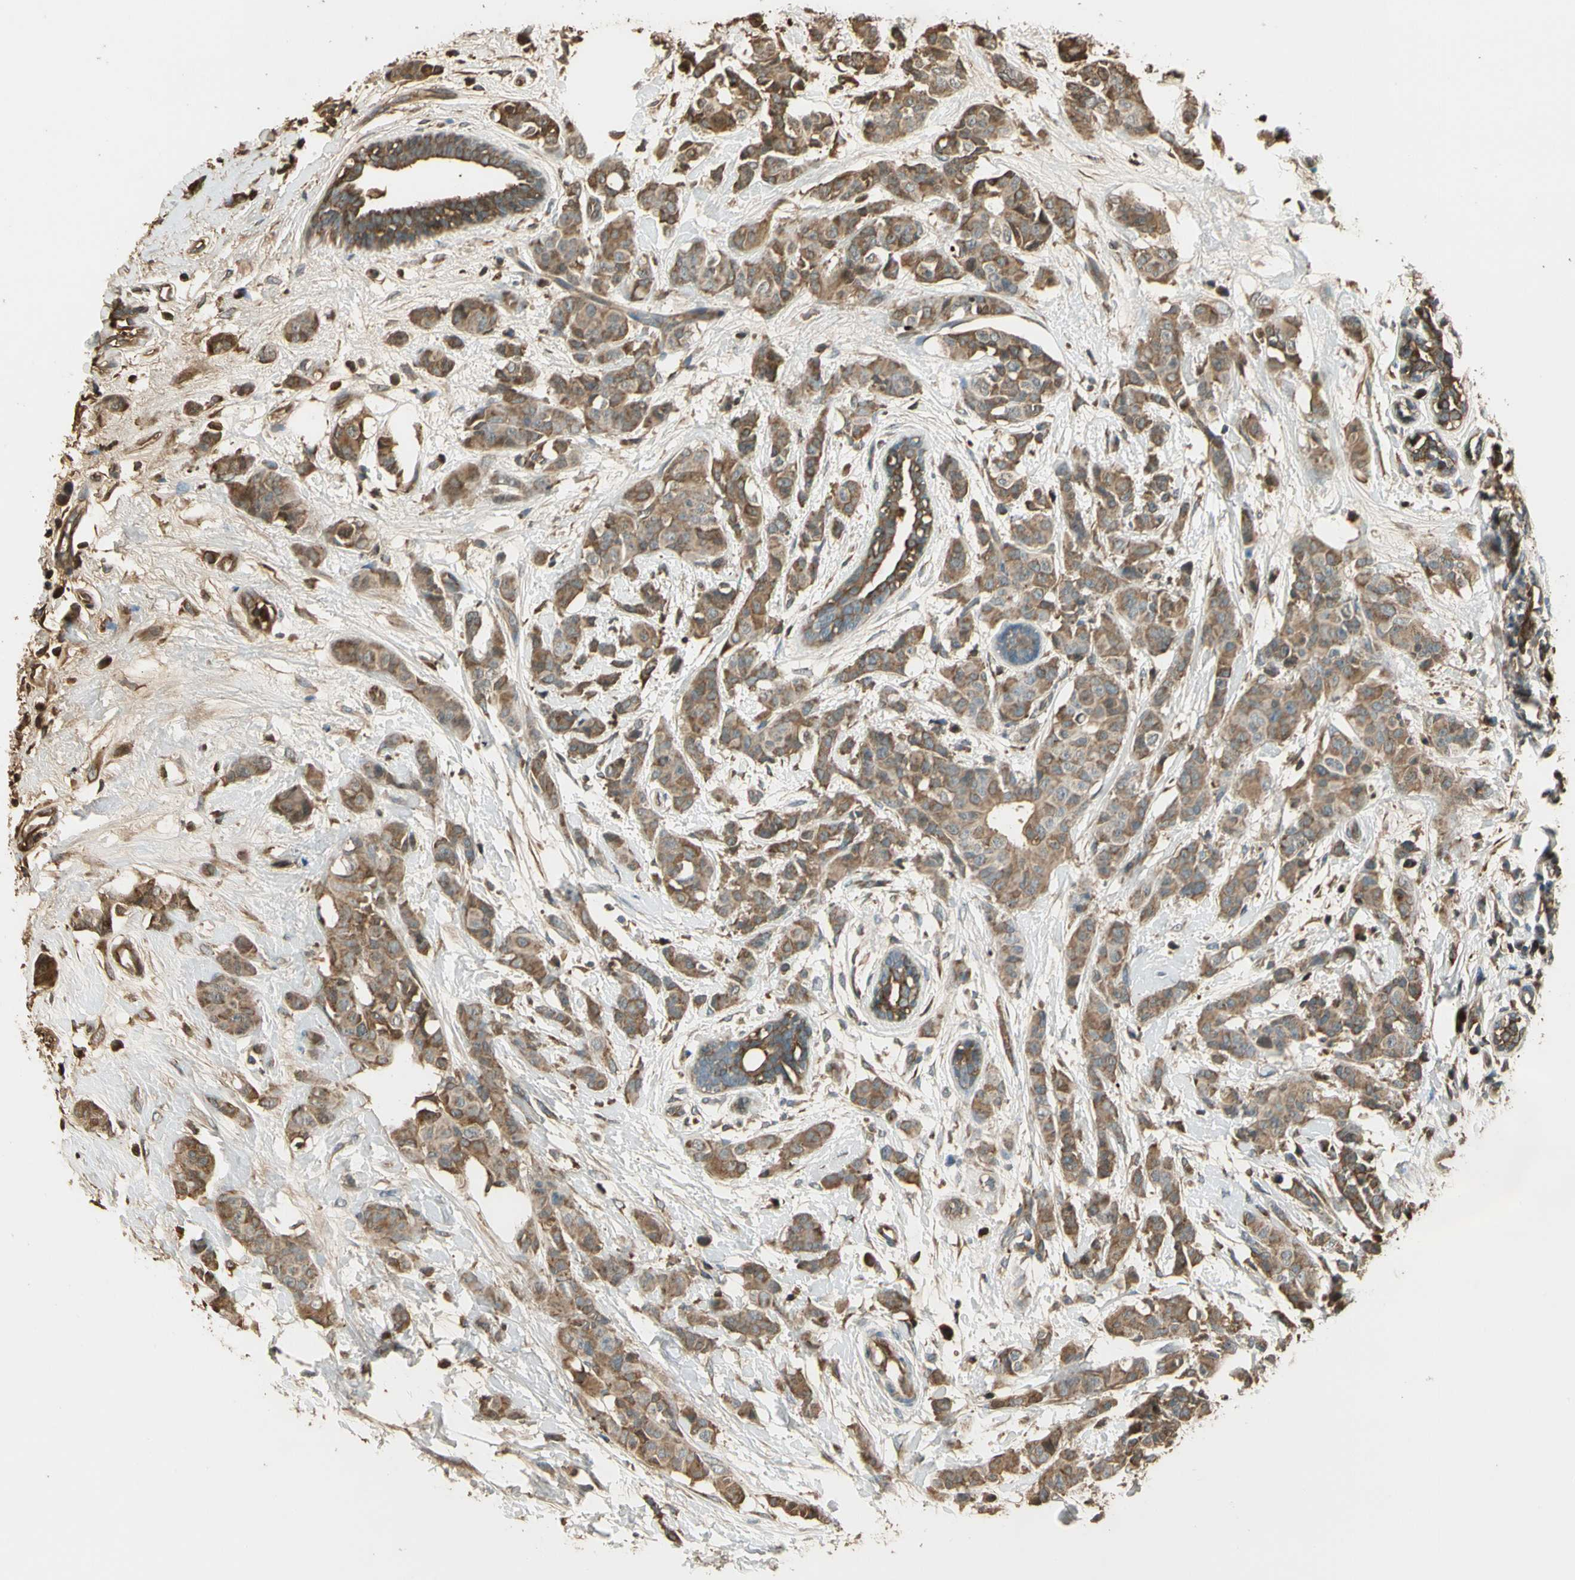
{"staining": {"intensity": "moderate", "quantity": ">75%", "location": "cytoplasmic/membranous"}, "tissue": "breast cancer", "cell_type": "Tumor cells", "image_type": "cancer", "snomed": [{"axis": "morphology", "description": "Normal tissue, NOS"}, {"axis": "morphology", "description": "Duct carcinoma"}, {"axis": "topography", "description": "Breast"}], "caption": "There is medium levels of moderate cytoplasmic/membranous positivity in tumor cells of breast intraductal carcinoma, as demonstrated by immunohistochemical staining (brown color).", "gene": "STX11", "patient": {"sex": "female", "age": 40}}